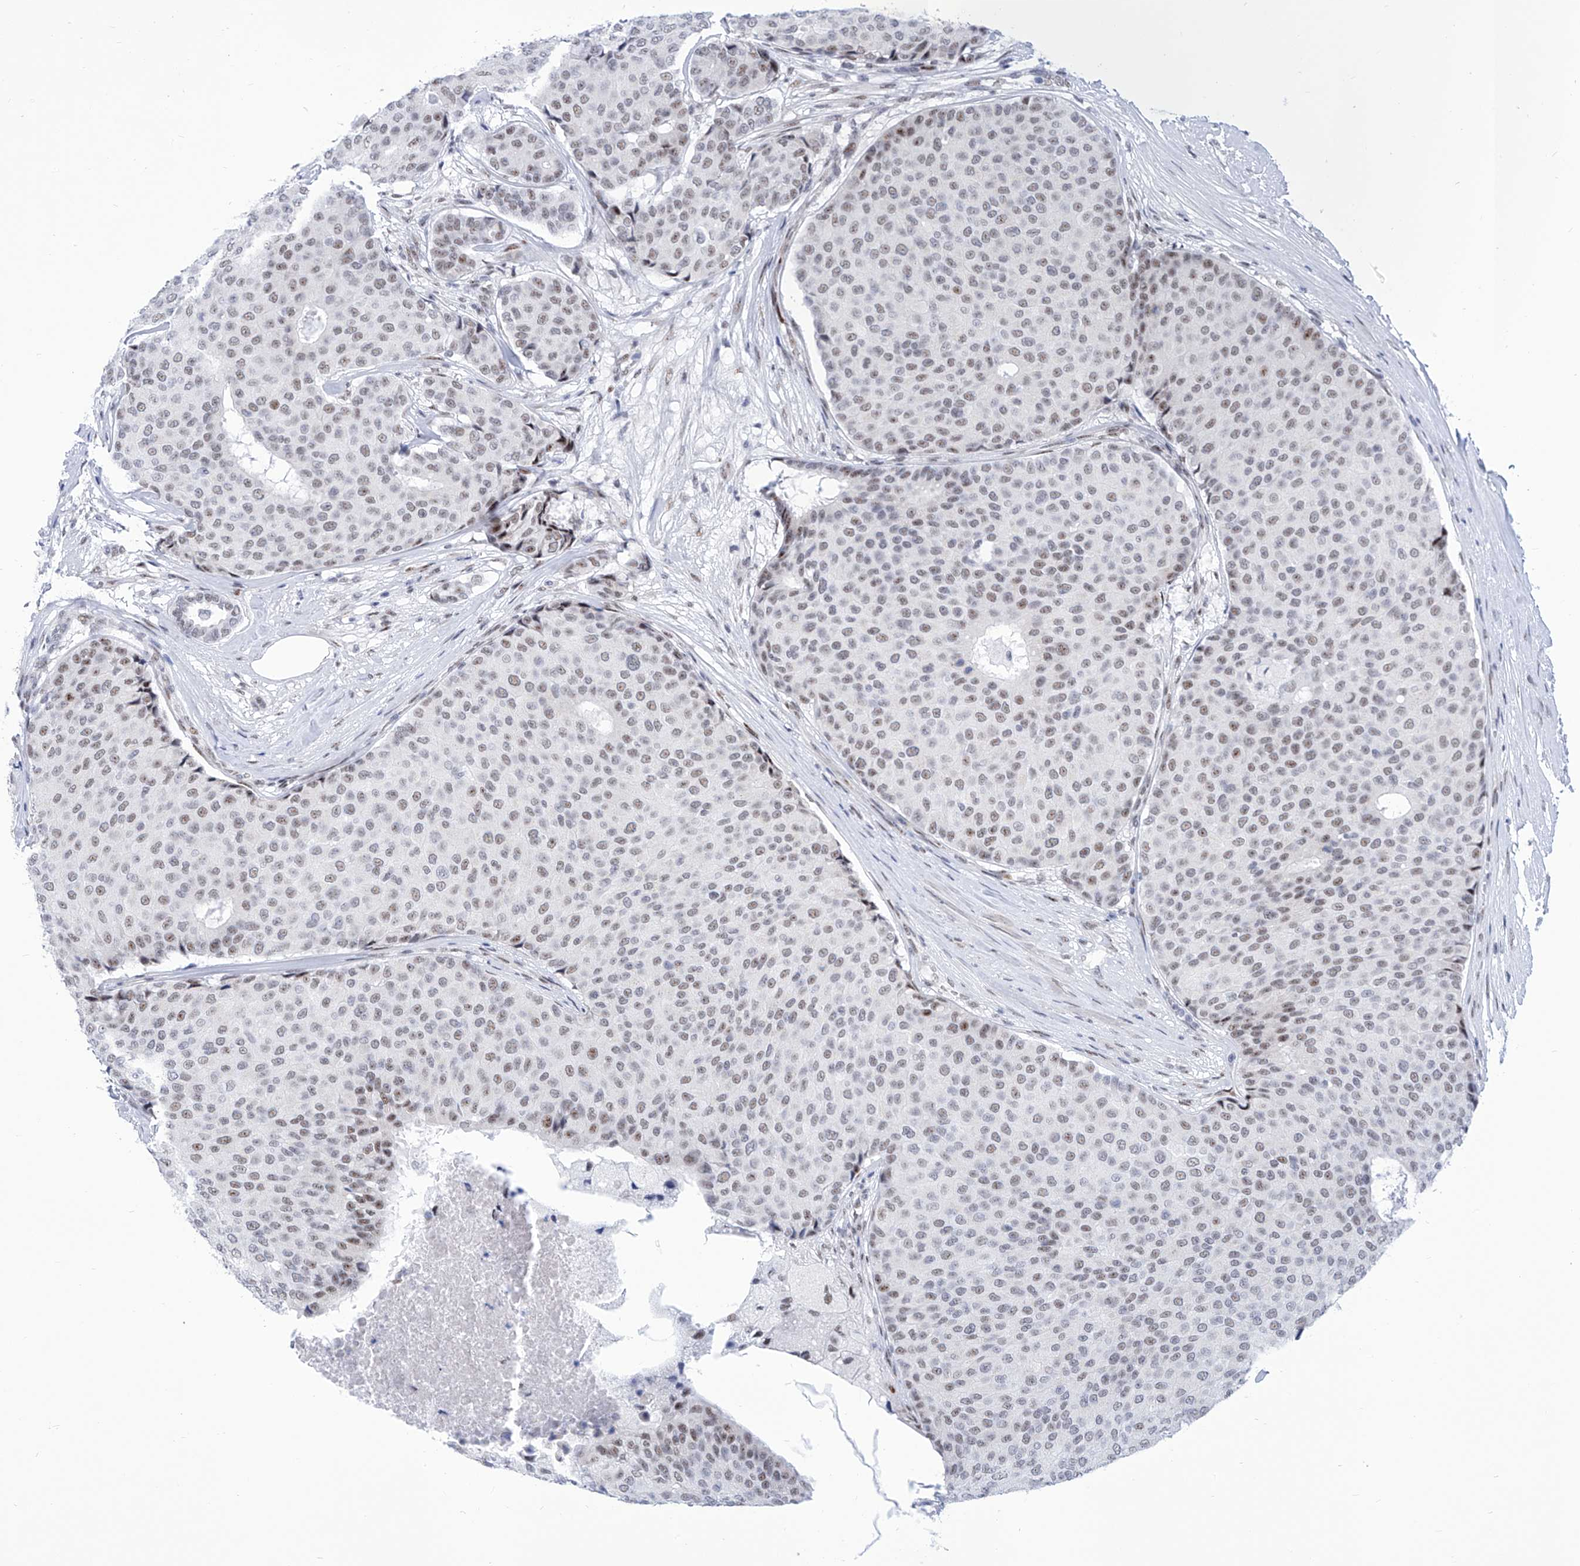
{"staining": {"intensity": "moderate", "quantity": "25%-75%", "location": "nuclear"}, "tissue": "breast cancer", "cell_type": "Tumor cells", "image_type": "cancer", "snomed": [{"axis": "morphology", "description": "Duct carcinoma"}, {"axis": "topography", "description": "Breast"}], "caption": "Tumor cells reveal moderate nuclear positivity in approximately 25%-75% of cells in invasive ductal carcinoma (breast).", "gene": "SART1", "patient": {"sex": "female", "age": 75}}